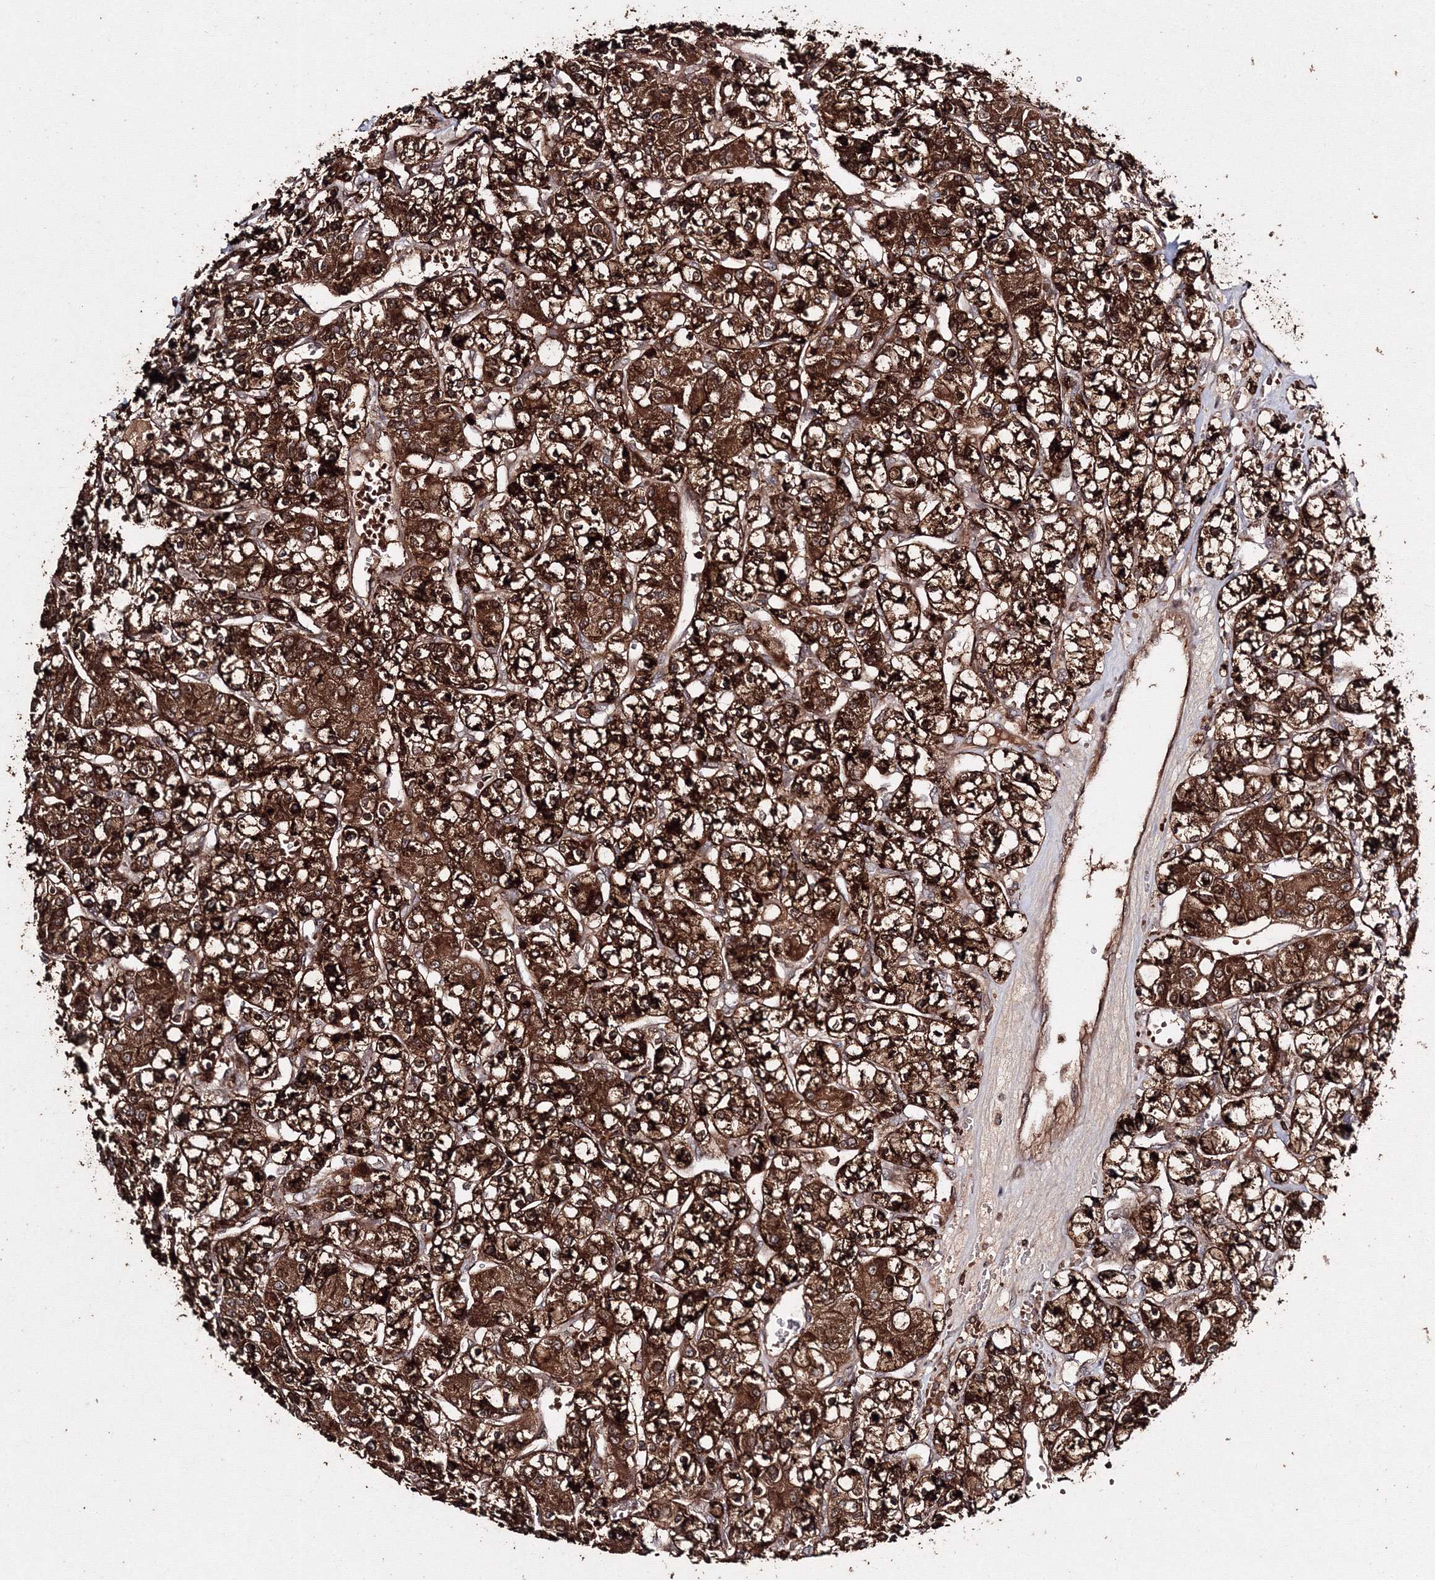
{"staining": {"intensity": "strong", "quantity": ">75%", "location": "cytoplasmic/membranous"}, "tissue": "renal cancer", "cell_type": "Tumor cells", "image_type": "cancer", "snomed": [{"axis": "morphology", "description": "Adenocarcinoma, NOS"}, {"axis": "topography", "description": "Kidney"}], "caption": "DAB immunohistochemical staining of renal adenocarcinoma displays strong cytoplasmic/membranous protein positivity in approximately >75% of tumor cells.", "gene": "DDO", "patient": {"sex": "female", "age": 59}}